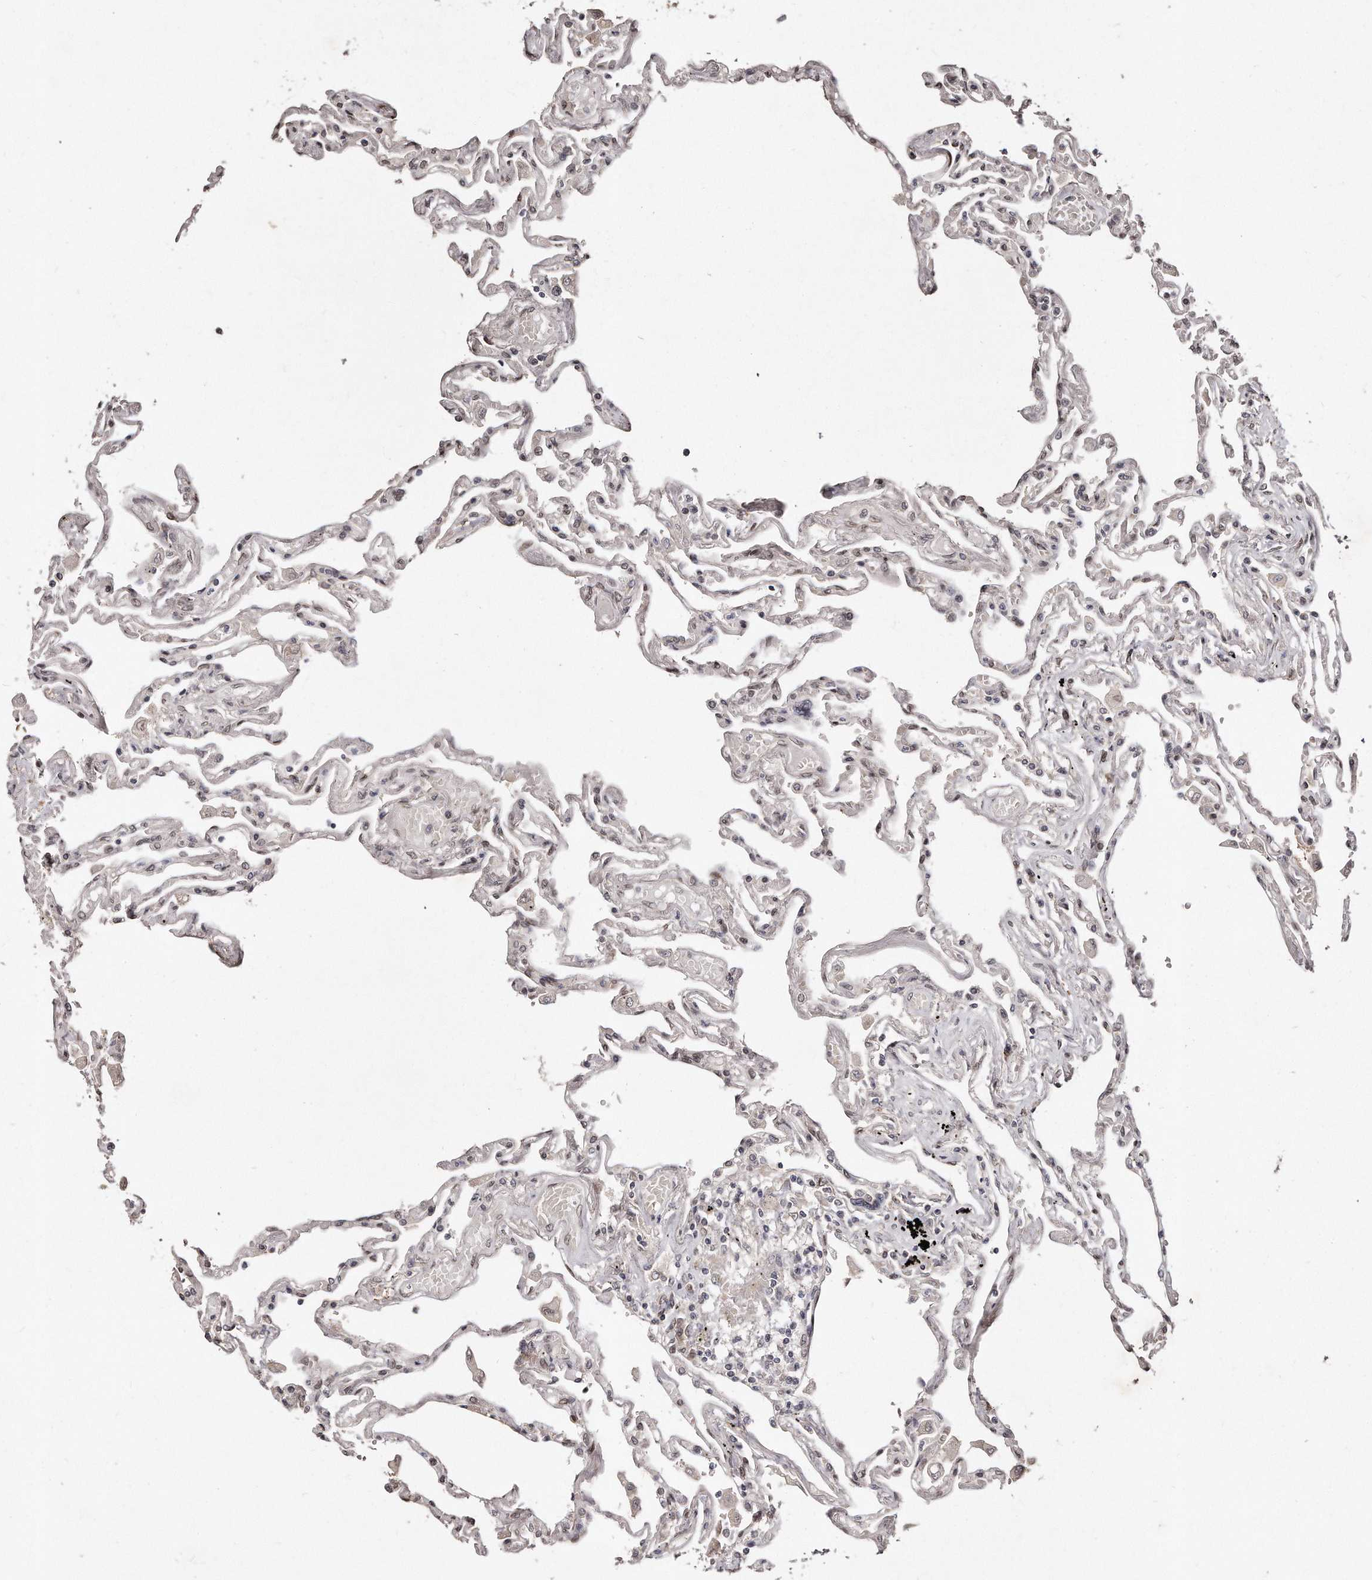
{"staining": {"intensity": "negative", "quantity": "none", "location": "none"}, "tissue": "lung", "cell_type": "Alveolar cells", "image_type": "normal", "snomed": [{"axis": "morphology", "description": "Normal tissue, NOS"}, {"axis": "topography", "description": "Lung"}], "caption": "The micrograph displays no significant expression in alveolar cells of lung.", "gene": "HASPIN", "patient": {"sex": "female", "age": 67}}